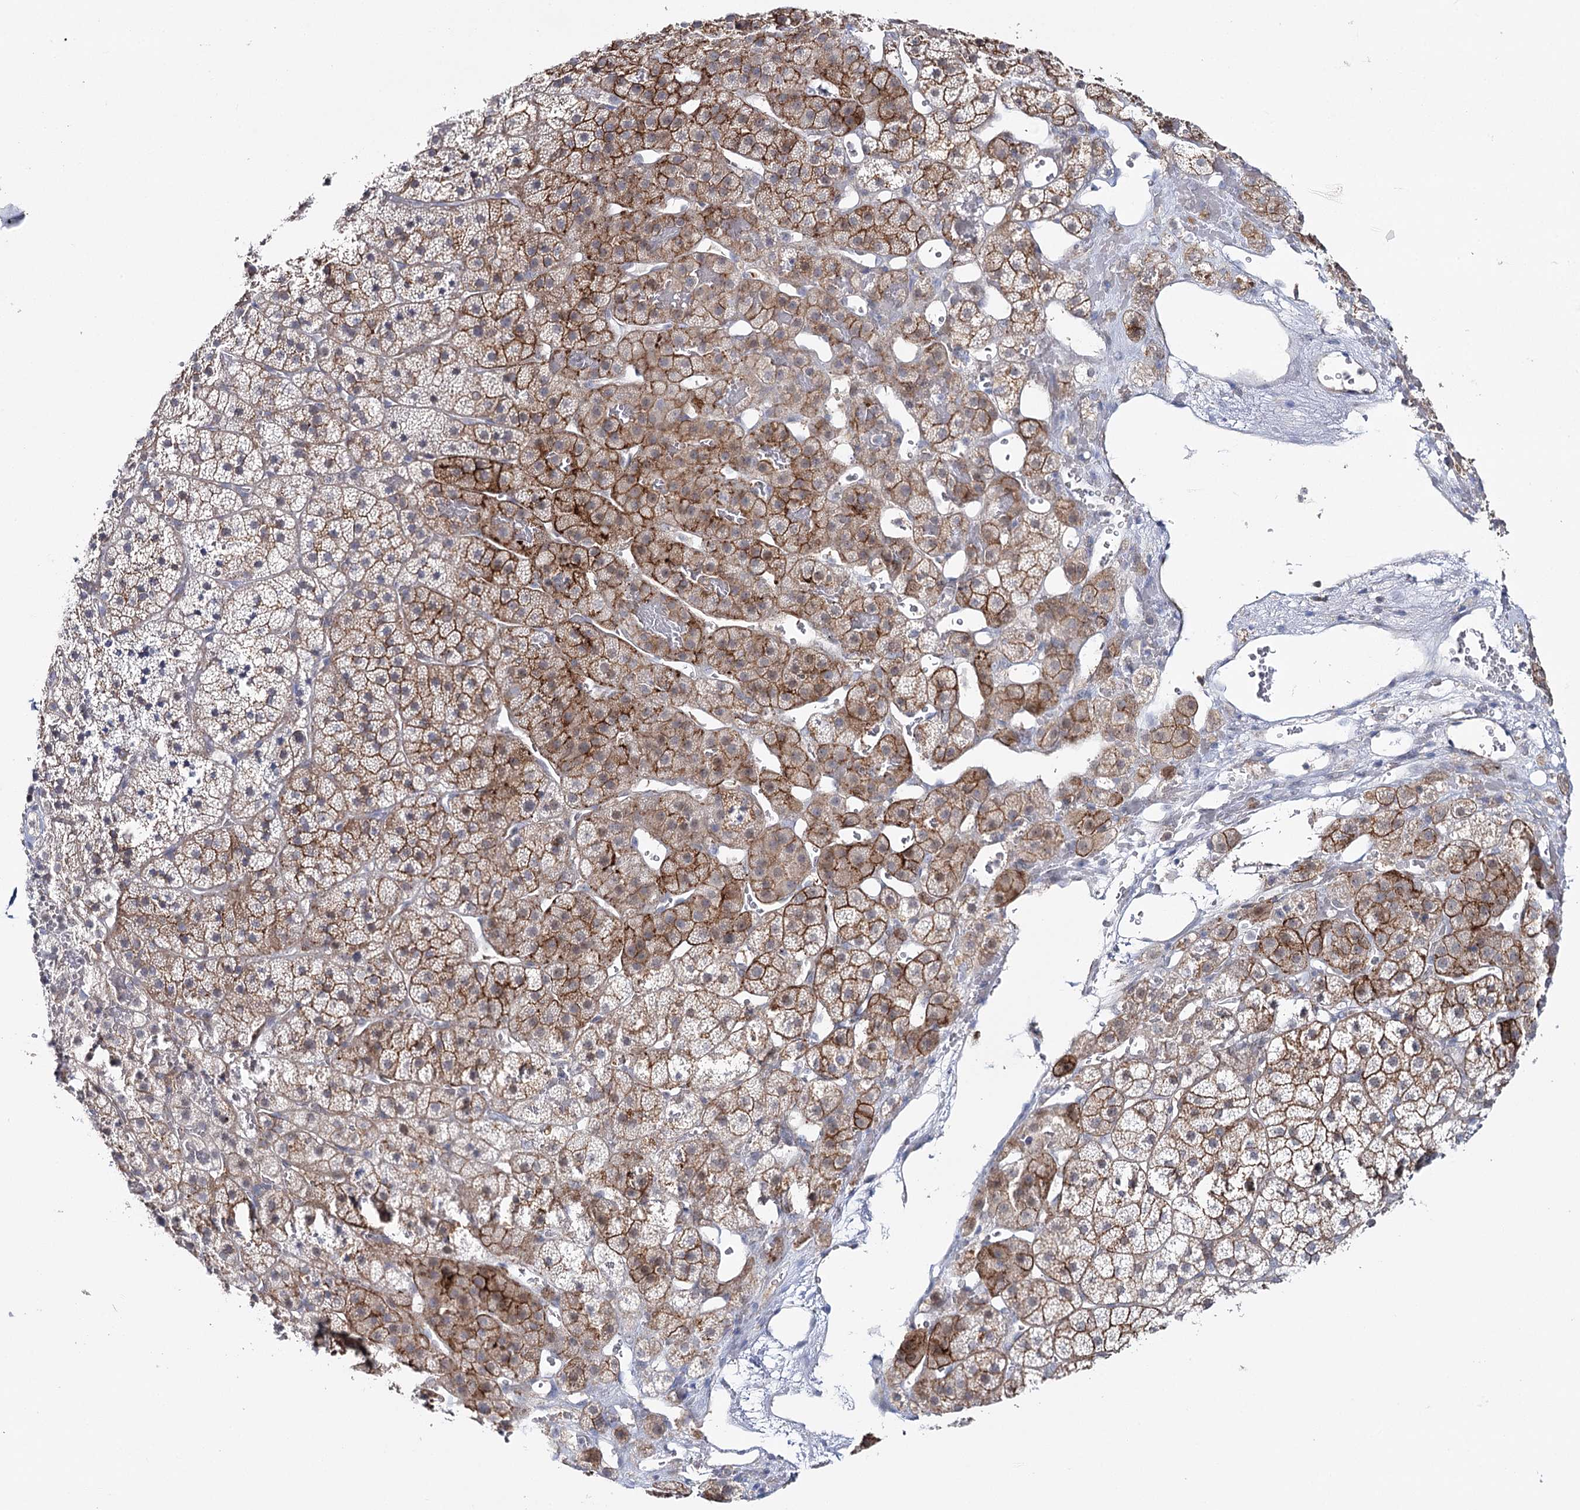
{"staining": {"intensity": "moderate", "quantity": "<25%", "location": "cytoplasmic/membranous"}, "tissue": "adrenal gland", "cell_type": "Glandular cells", "image_type": "normal", "snomed": [{"axis": "morphology", "description": "Normal tissue, NOS"}, {"axis": "topography", "description": "Adrenal gland"}], "caption": "IHC image of benign adrenal gland: adrenal gland stained using immunohistochemistry (IHC) displays low levels of moderate protein expression localized specifically in the cytoplasmic/membranous of glandular cells, appearing as a cytoplasmic/membranous brown color.", "gene": "ZC3H8", "patient": {"sex": "female", "age": 44}}